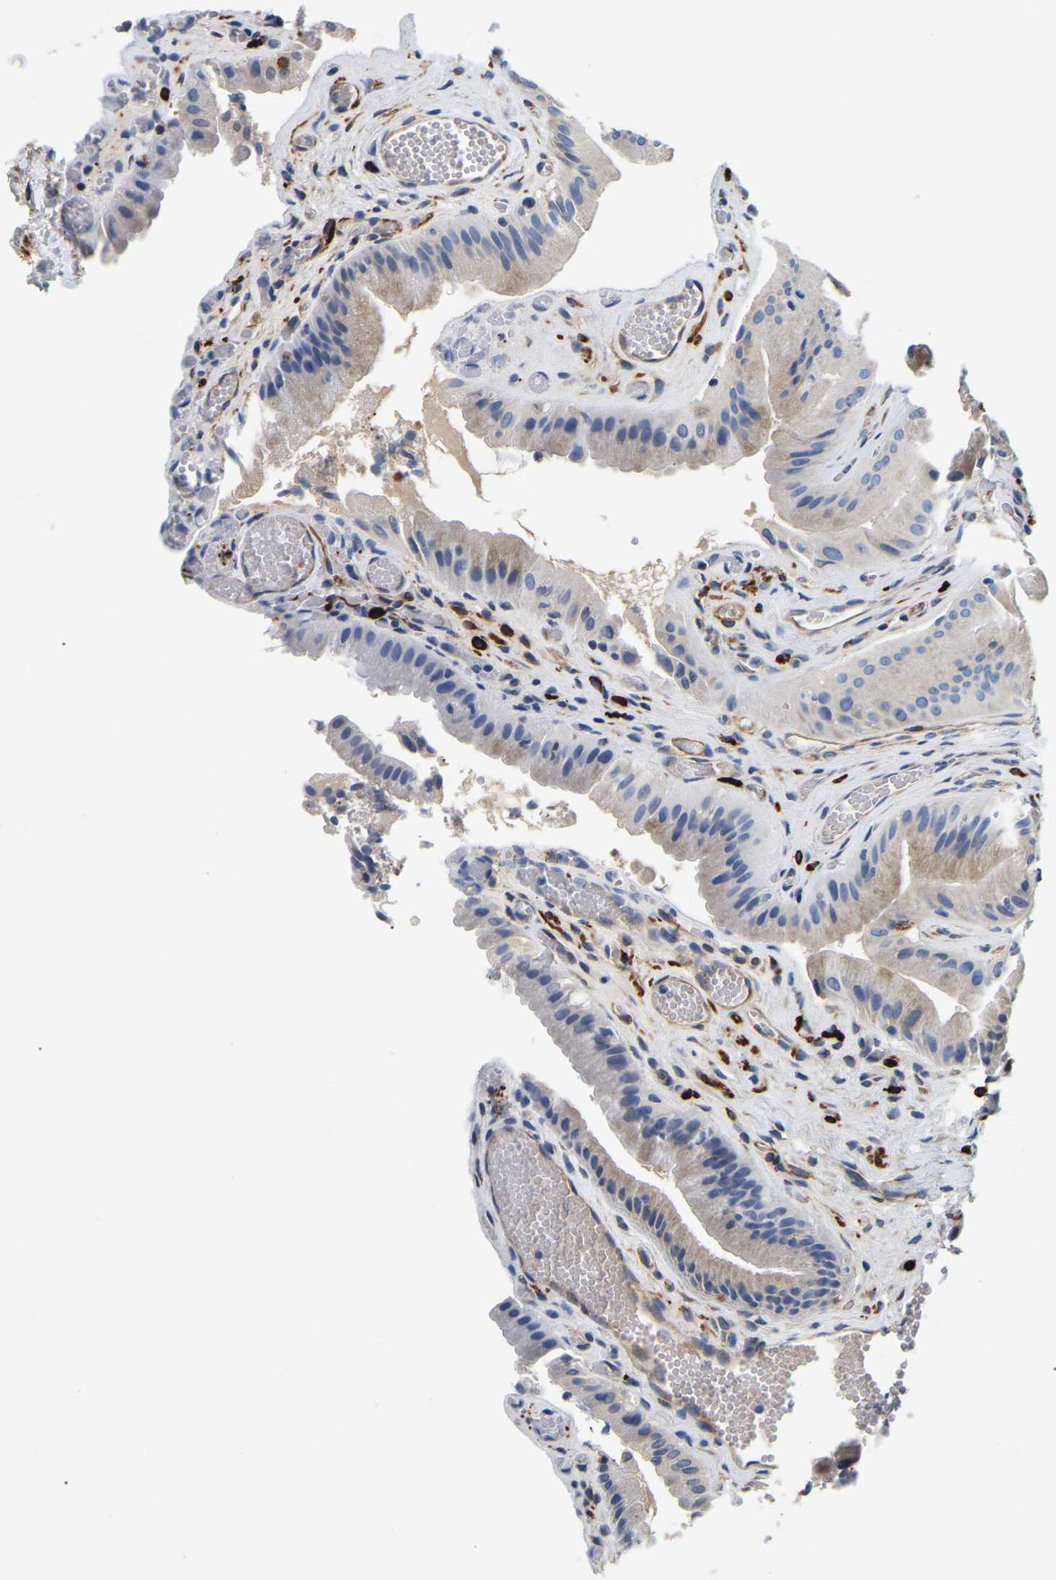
{"staining": {"intensity": "weak", "quantity": "<25%", "location": "cytoplasmic/membranous"}, "tissue": "gallbladder", "cell_type": "Glandular cells", "image_type": "normal", "snomed": [{"axis": "morphology", "description": "Normal tissue, NOS"}, {"axis": "topography", "description": "Gallbladder"}], "caption": "Immunohistochemical staining of benign human gallbladder displays no significant positivity in glandular cells. (DAB IHC with hematoxylin counter stain).", "gene": "DUSP8", "patient": {"sex": "male", "age": 49}}